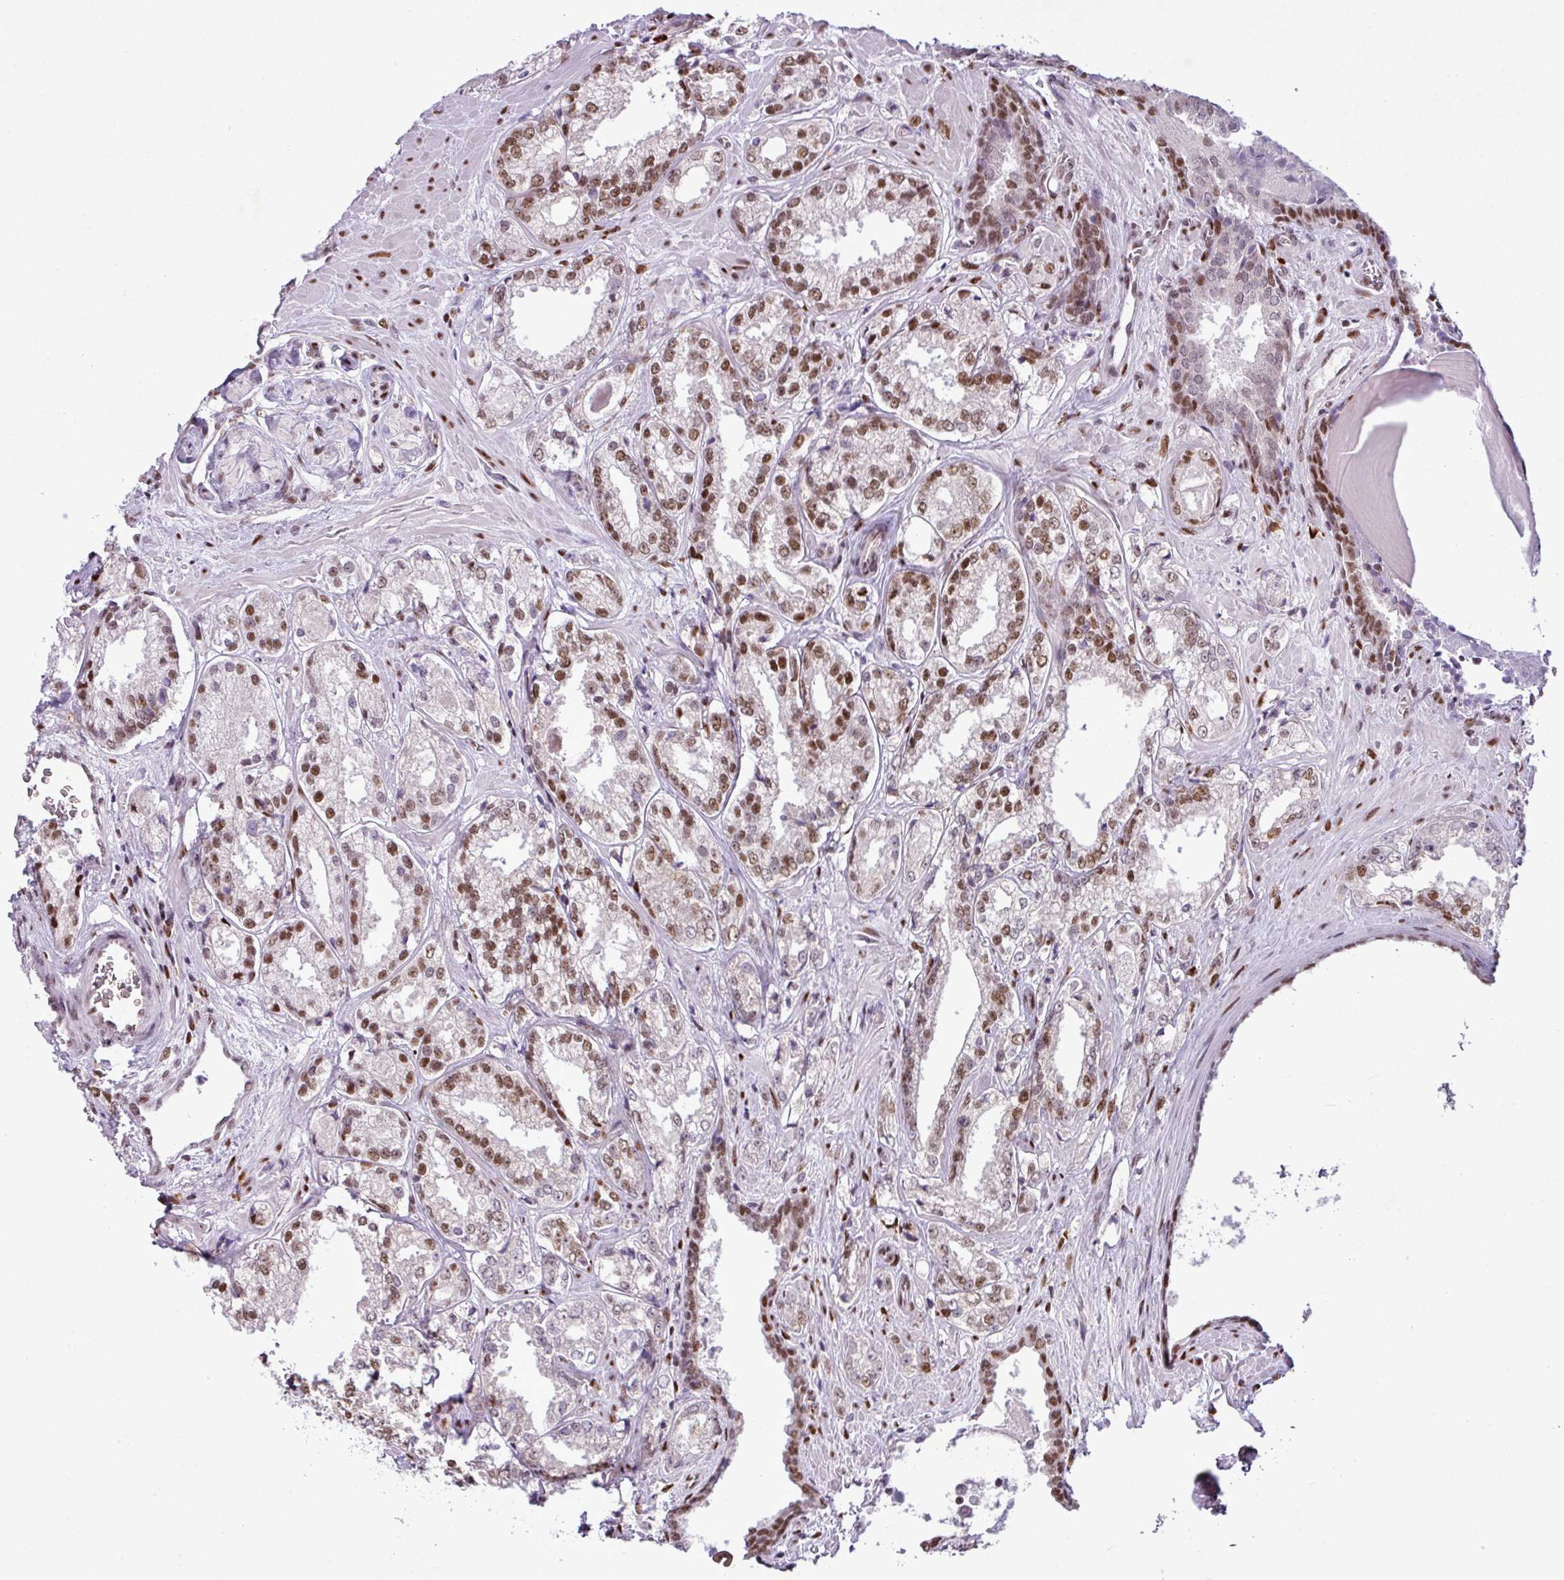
{"staining": {"intensity": "moderate", "quantity": "25%-75%", "location": "nuclear"}, "tissue": "prostate cancer", "cell_type": "Tumor cells", "image_type": "cancer", "snomed": [{"axis": "morphology", "description": "Adenocarcinoma, Low grade"}, {"axis": "topography", "description": "Prostate"}], "caption": "An image showing moderate nuclear expression in approximately 25%-75% of tumor cells in prostate low-grade adenocarcinoma, as visualized by brown immunohistochemical staining.", "gene": "PRDM5", "patient": {"sex": "male", "age": 47}}